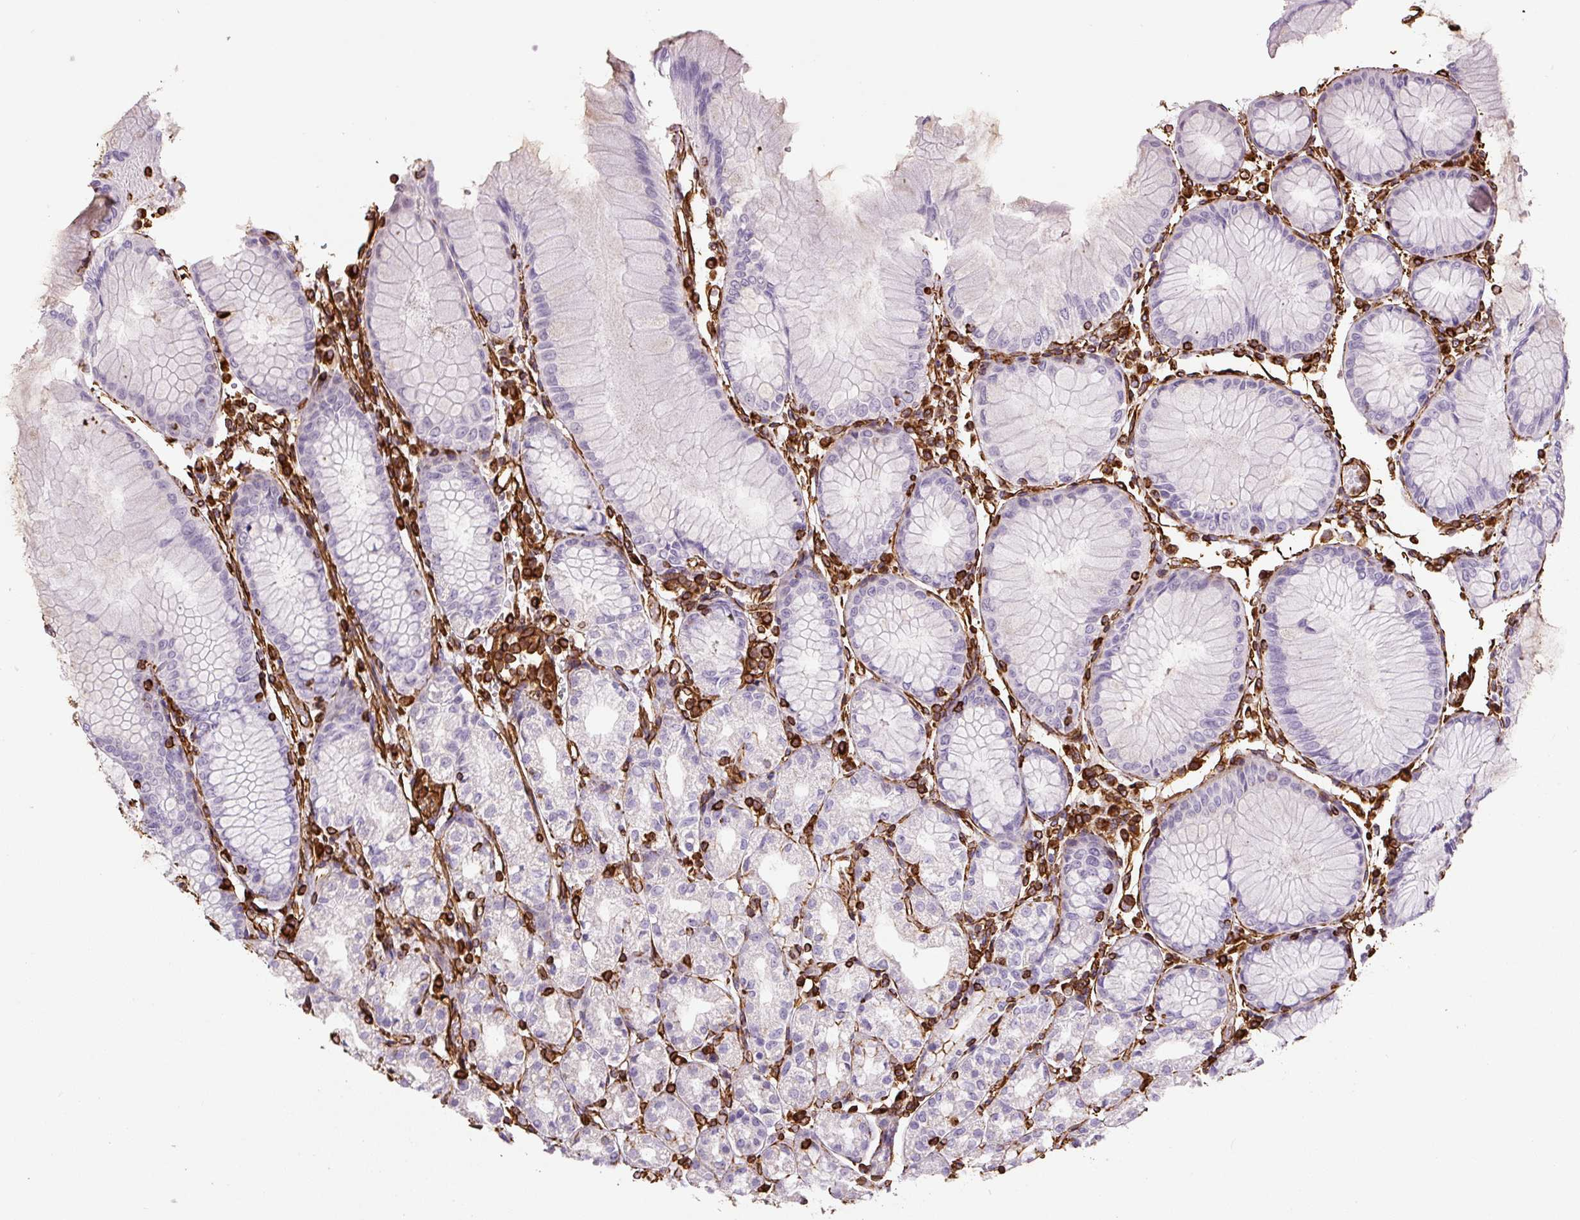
{"staining": {"intensity": "negative", "quantity": "none", "location": "none"}, "tissue": "stomach", "cell_type": "Glandular cells", "image_type": "normal", "snomed": [{"axis": "morphology", "description": "Normal tissue, NOS"}, {"axis": "topography", "description": "Stomach"}], "caption": "Protein analysis of normal stomach displays no significant positivity in glandular cells. The staining was performed using DAB (3,3'-diaminobenzidine) to visualize the protein expression in brown, while the nuclei were stained in blue with hematoxylin (Magnification: 20x).", "gene": "VIM", "patient": {"sex": "female", "age": 57}}